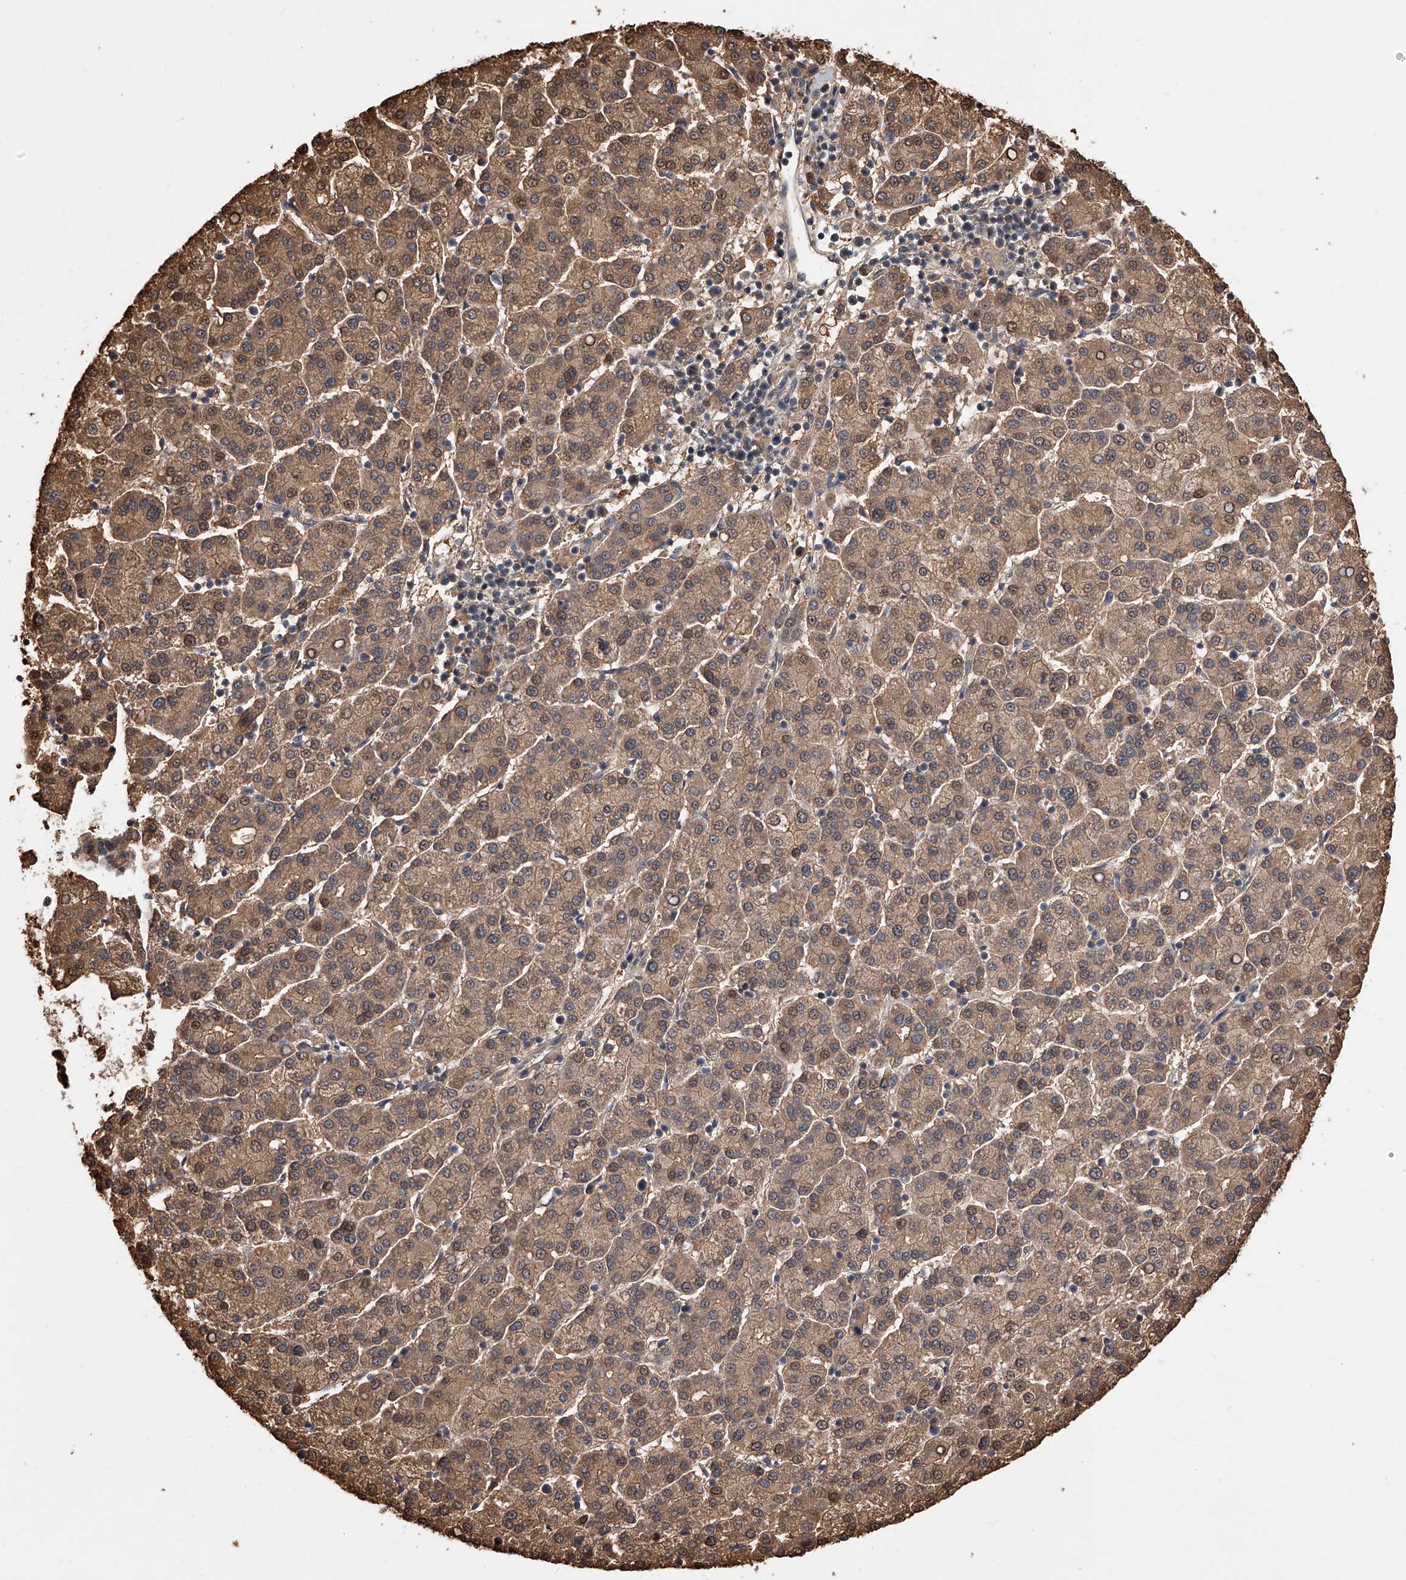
{"staining": {"intensity": "moderate", "quantity": ">75%", "location": "cytoplasmic/membranous,nuclear"}, "tissue": "liver cancer", "cell_type": "Tumor cells", "image_type": "cancer", "snomed": [{"axis": "morphology", "description": "Carcinoma, Hepatocellular, NOS"}, {"axis": "topography", "description": "Liver"}], "caption": "Immunohistochemistry (IHC) (DAB) staining of human liver hepatocellular carcinoma shows moderate cytoplasmic/membranous and nuclear protein positivity in approximately >75% of tumor cells.", "gene": "GMDS", "patient": {"sex": "female", "age": 58}}